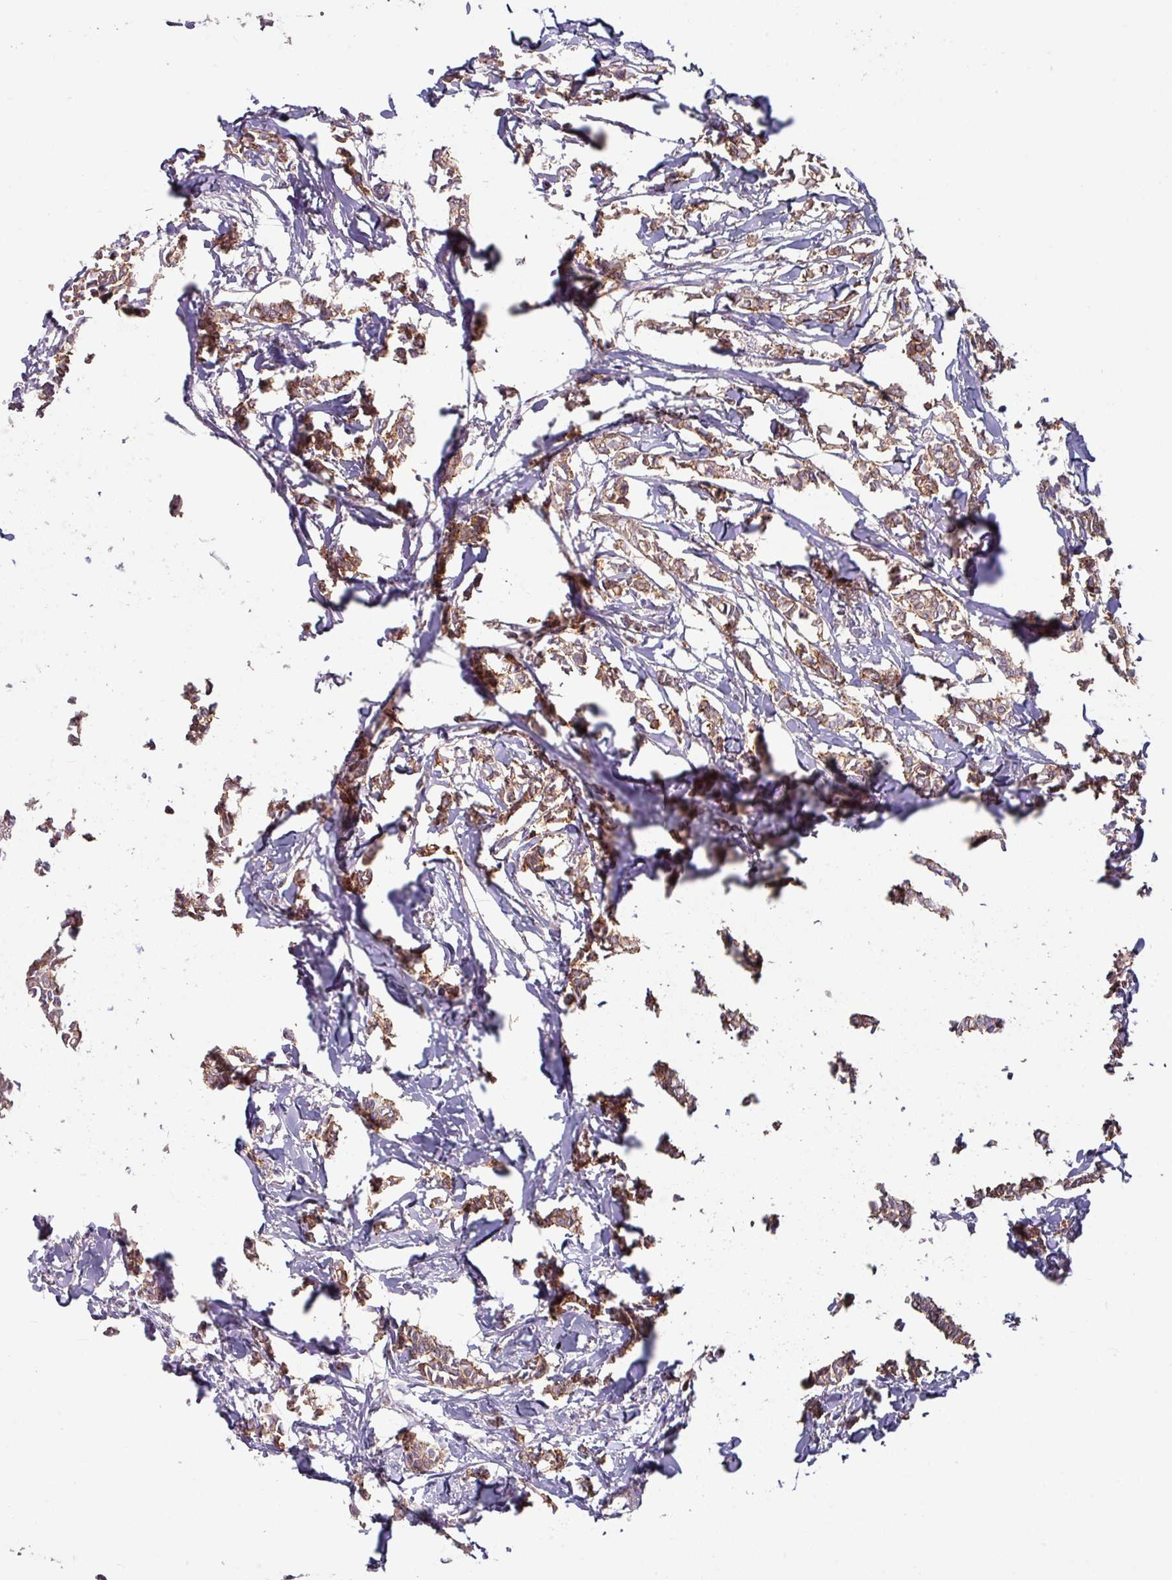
{"staining": {"intensity": "moderate", "quantity": ">75%", "location": "cytoplasmic/membranous"}, "tissue": "breast cancer", "cell_type": "Tumor cells", "image_type": "cancer", "snomed": [{"axis": "morphology", "description": "Duct carcinoma"}, {"axis": "topography", "description": "Breast"}], "caption": "Protein expression analysis of breast cancer shows moderate cytoplasmic/membranous positivity in about >75% of tumor cells. The protein of interest is stained brown, and the nuclei are stained in blue (DAB IHC with brightfield microscopy, high magnification).", "gene": "JUP", "patient": {"sex": "female", "age": 41}}